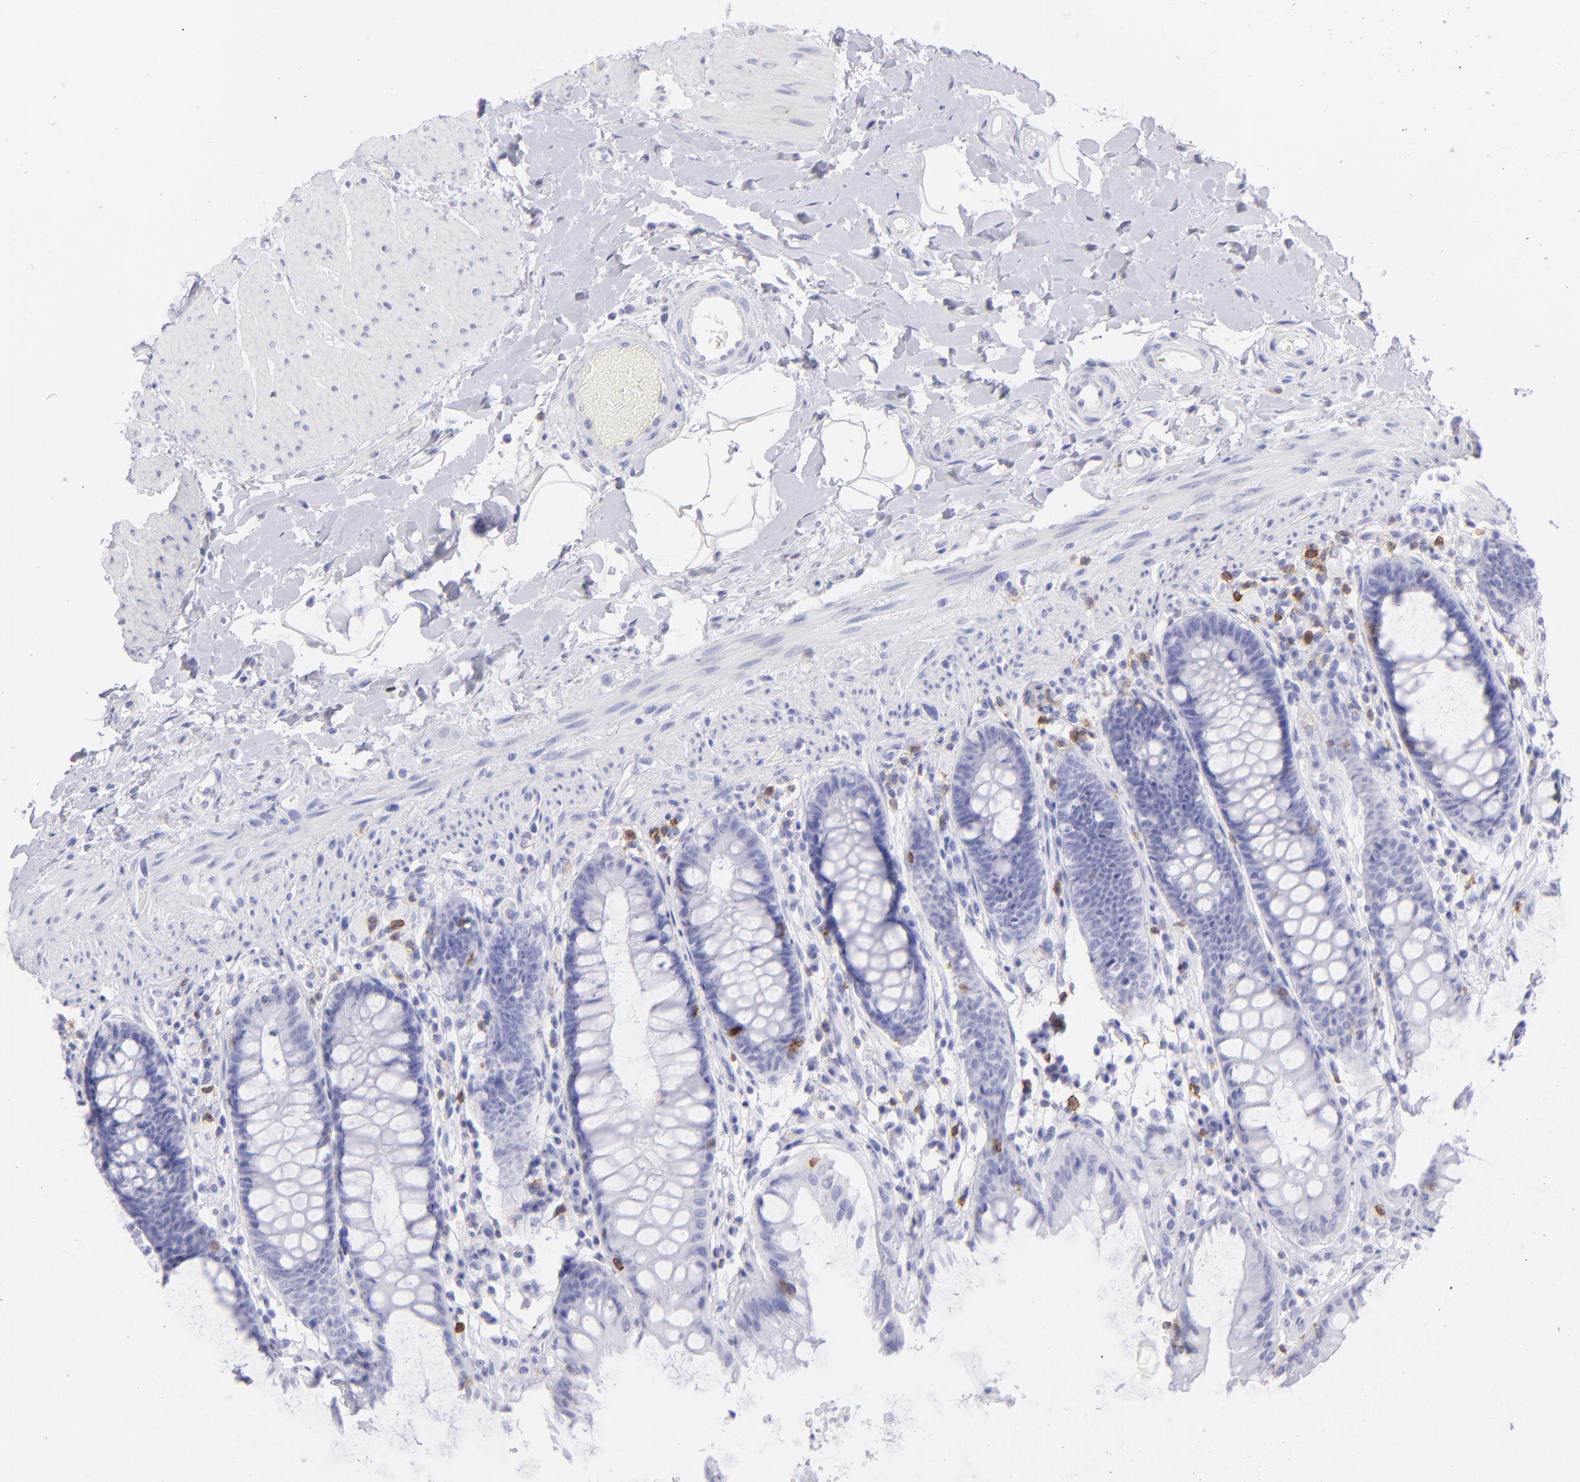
{"staining": {"intensity": "negative", "quantity": "none", "location": "none"}, "tissue": "rectum", "cell_type": "Glandular cells", "image_type": "normal", "snomed": [{"axis": "morphology", "description": "Normal tissue, NOS"}, {"axis": "topography", "description": "Rectum"}], "caption": "Rectum was stained to show a protein in brown. There is no significant expression in glandular cells. (Brightfield microscopy of DAB (3,3'-diaminobenzidine) immunohistochemistry at high magnification).", "gene": "CD69", "patient": {"sex": "female", "age": 46}}